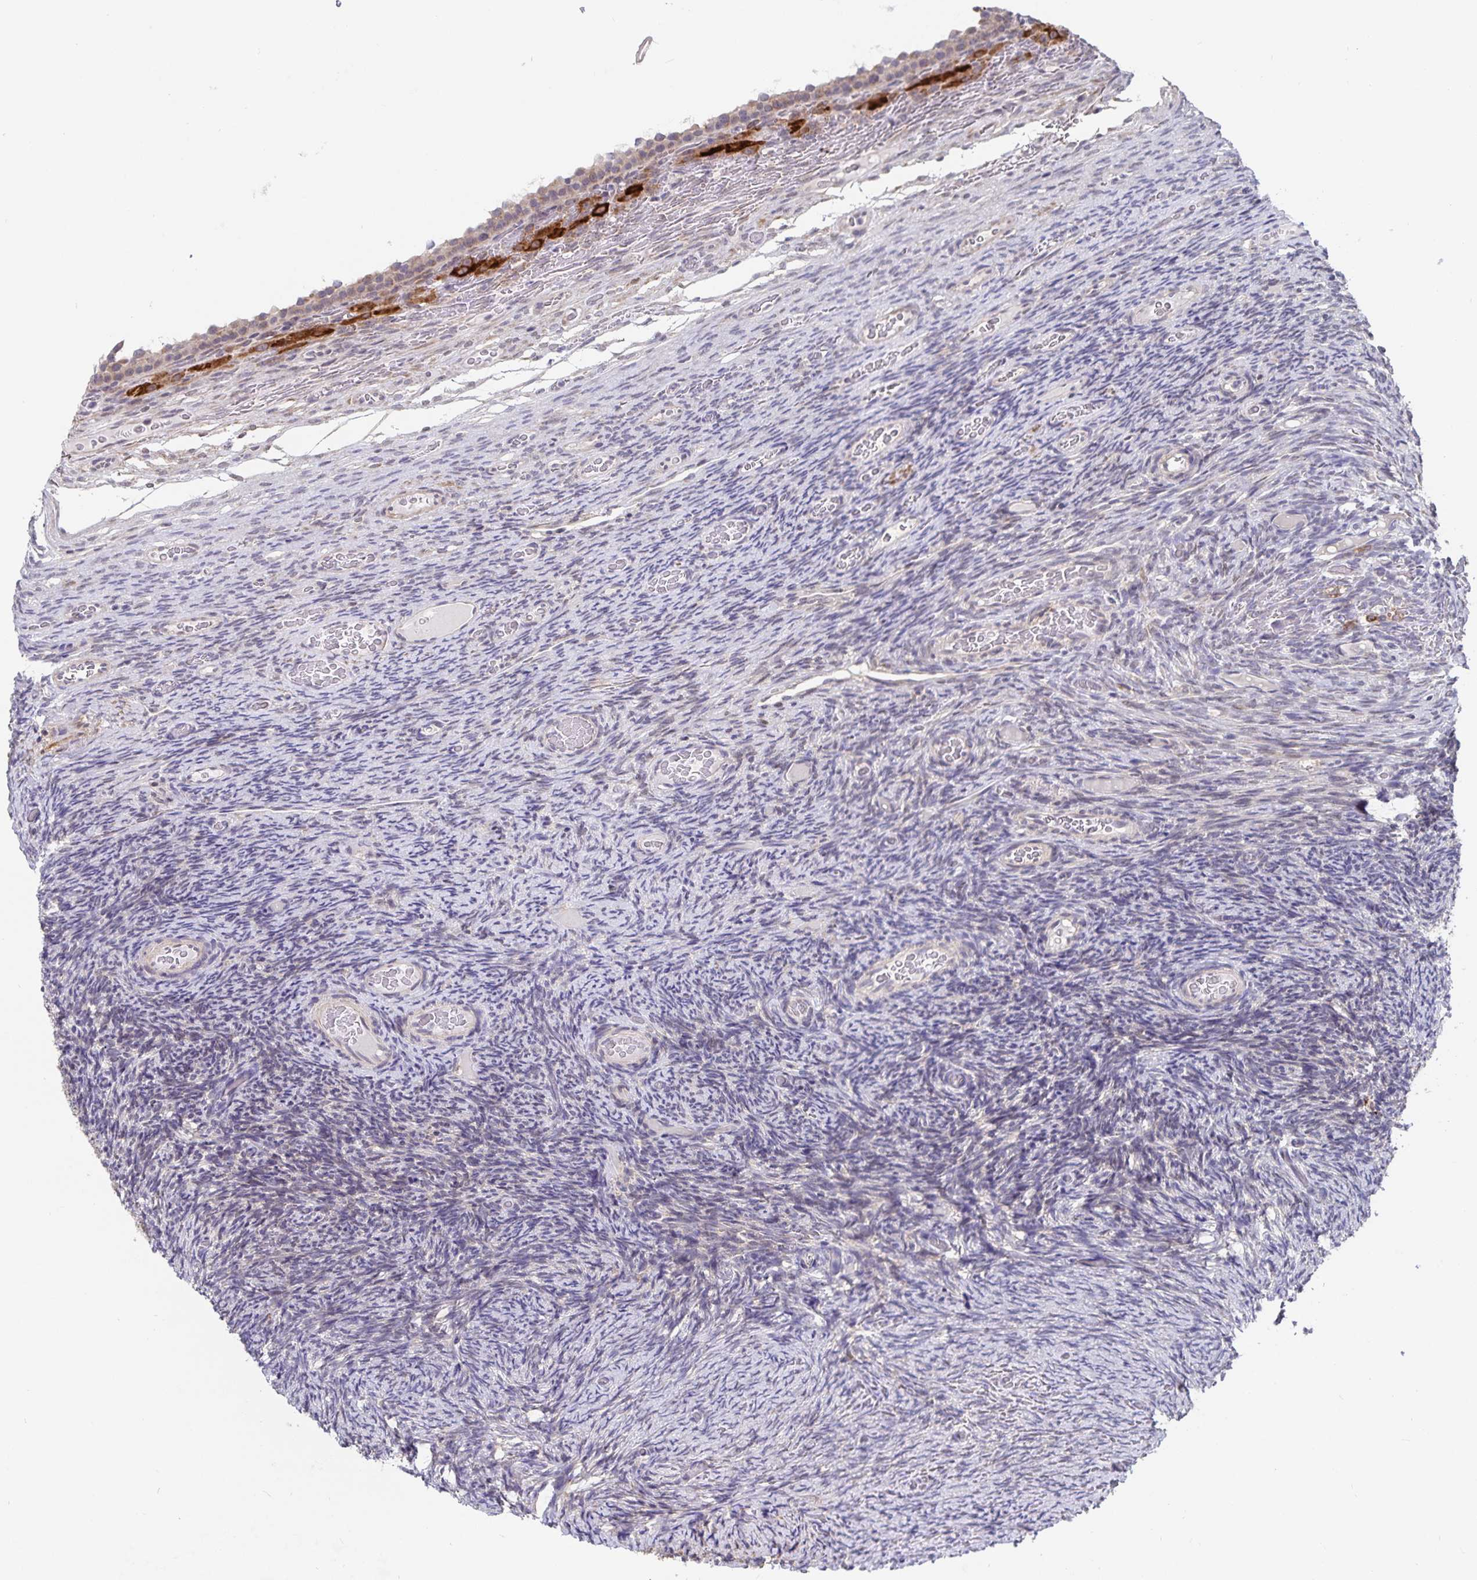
{"staining": {"intensity": "negative", "quantity": "none", "location": "none"}, "tissue": "ovary", "cell_type": "Follicle cells", "image_type": "normal", "snomed": [{"axis": "morphology", "description": "Normal tissue, NOS"}, {"axis": "topography", "description": "Ovary"}], "caption": "This is a histopathology image of immunohistochemistry (IHC) staining of normal ovary, which shows no expression in follicle cells.", "gene": "ZIK1", "patient": {"sex": "female", "age": 34}}